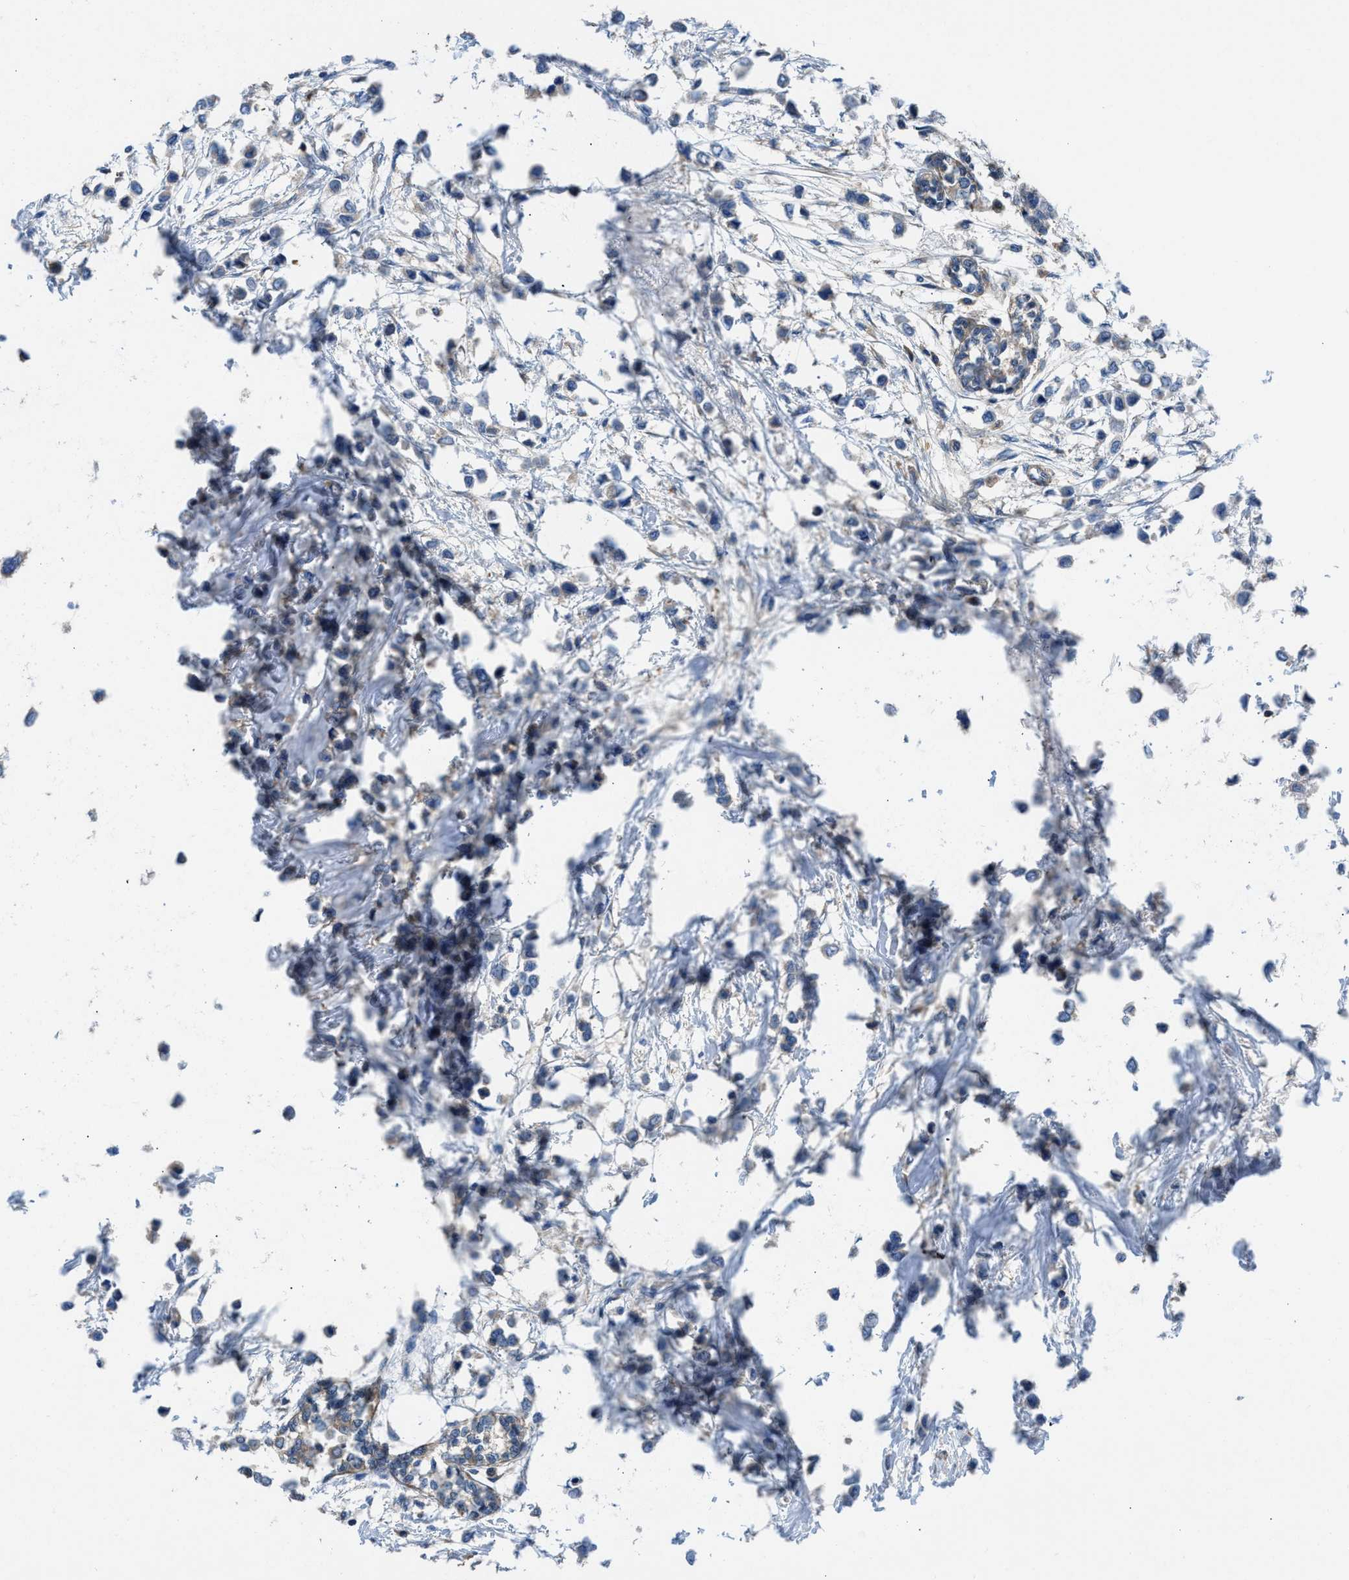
{"staining": {"intensity": "negative", "quantity": "none", "location": "none"}, "tissue": "breast cancer", "cell_type": "Tumor cells", "image_type": "cancer", "snomed": [{"axis": "morphology", "description": "Lobular carcinoma"}, {"axis": "topography", "description": "Breast"}], "caption": "Tumor cells are negative for brown protein staining in breast cancer.", "gene": "CHKB", "patient": {"sex": "female", "age": 51}}